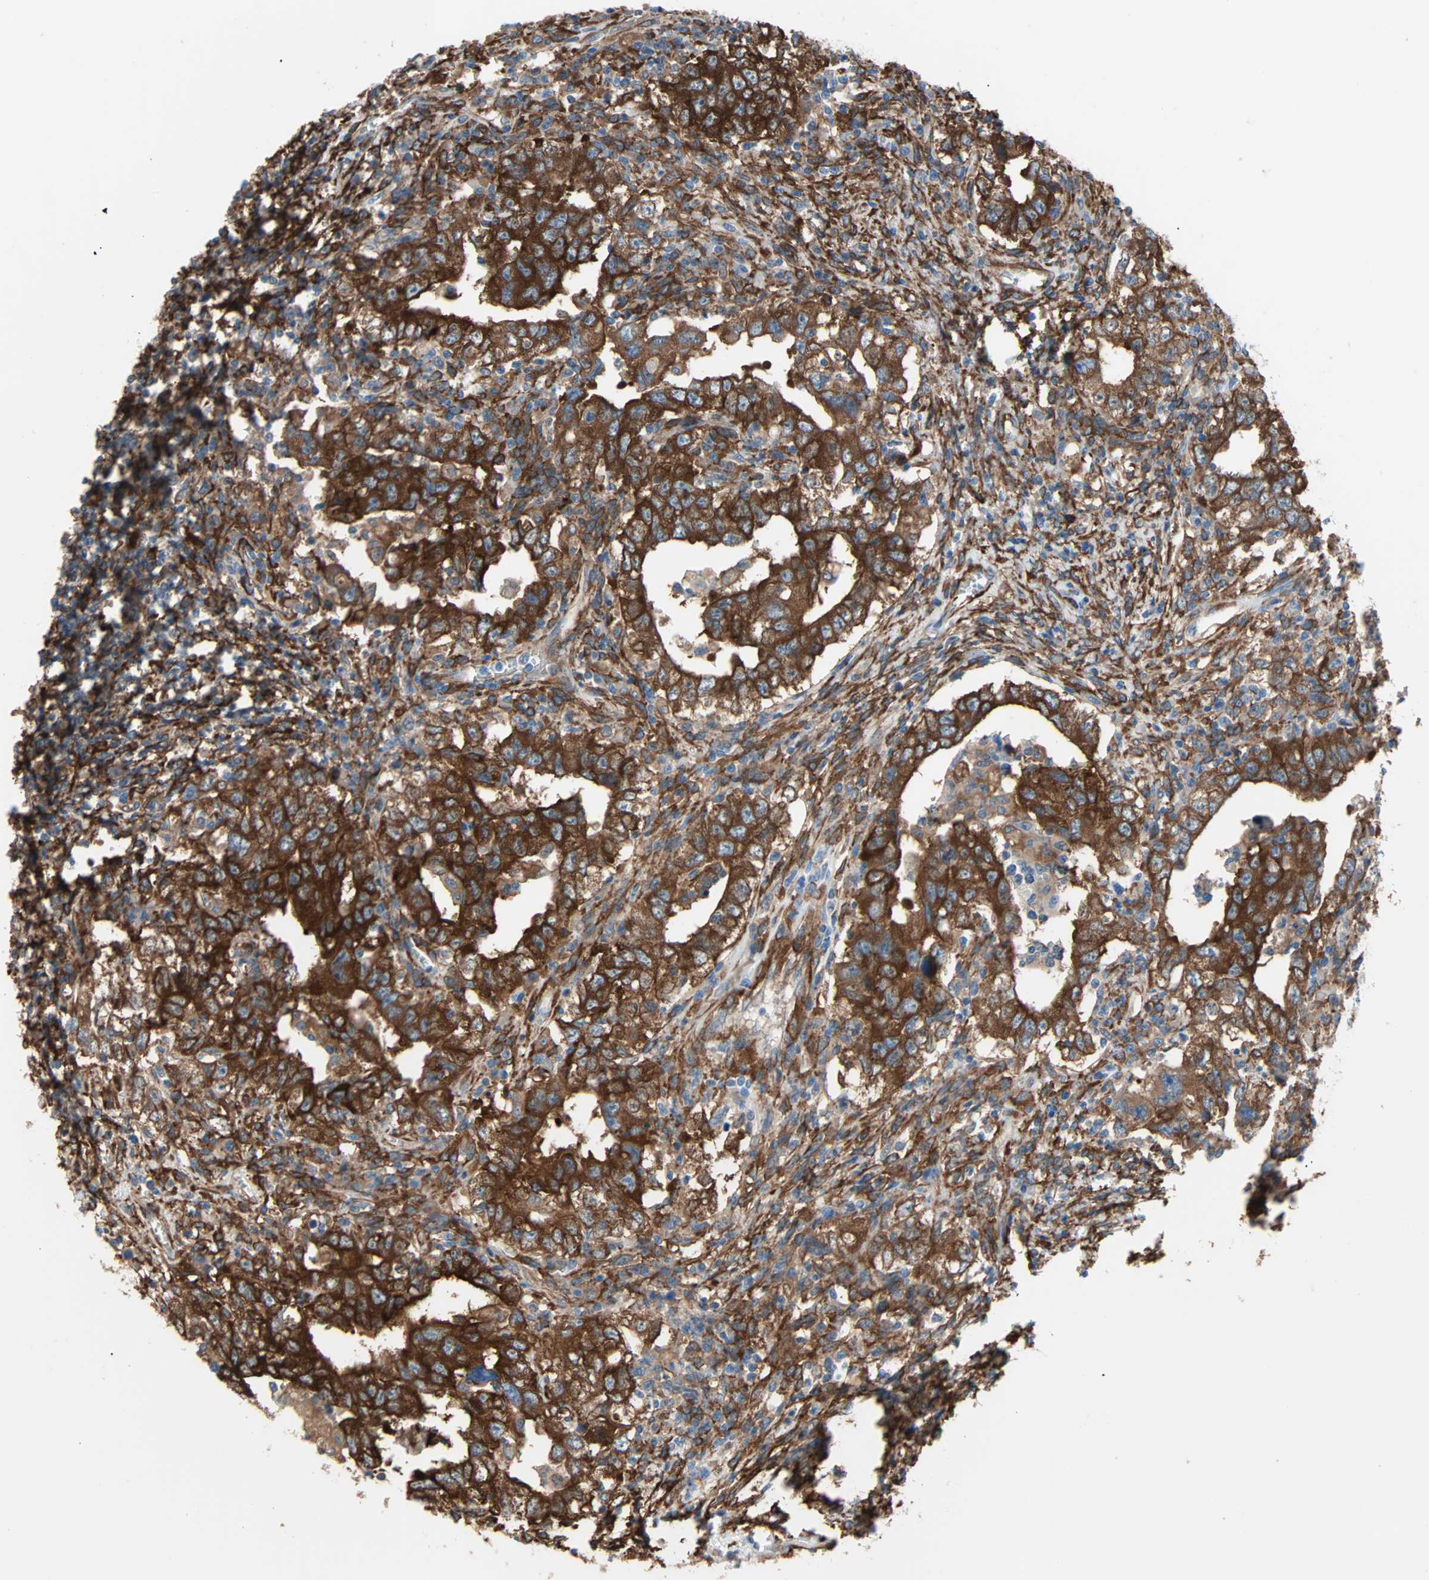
{"staining": {"intensity": "strong", "quantity": ">75%", "location": "cytoplasmic/membranous"}, "tissue": "testis cancer", "cell_type": "Tumor cells", "image_type": "cancer", "snomed": [{"axis": "morphology", "description": "Carcinoma, Embryonal, NOS"}, {"axis": "topography", "description": "Testis"}], "caption": "Testis embryonal carcinoma stained with immunohistochemistry (IHC) shows strong cytoplasmic/membranous expression in about >75% of tumor cells.", "gene": "EPB41L2", "patient": {"sex": "male", "age": 26}}